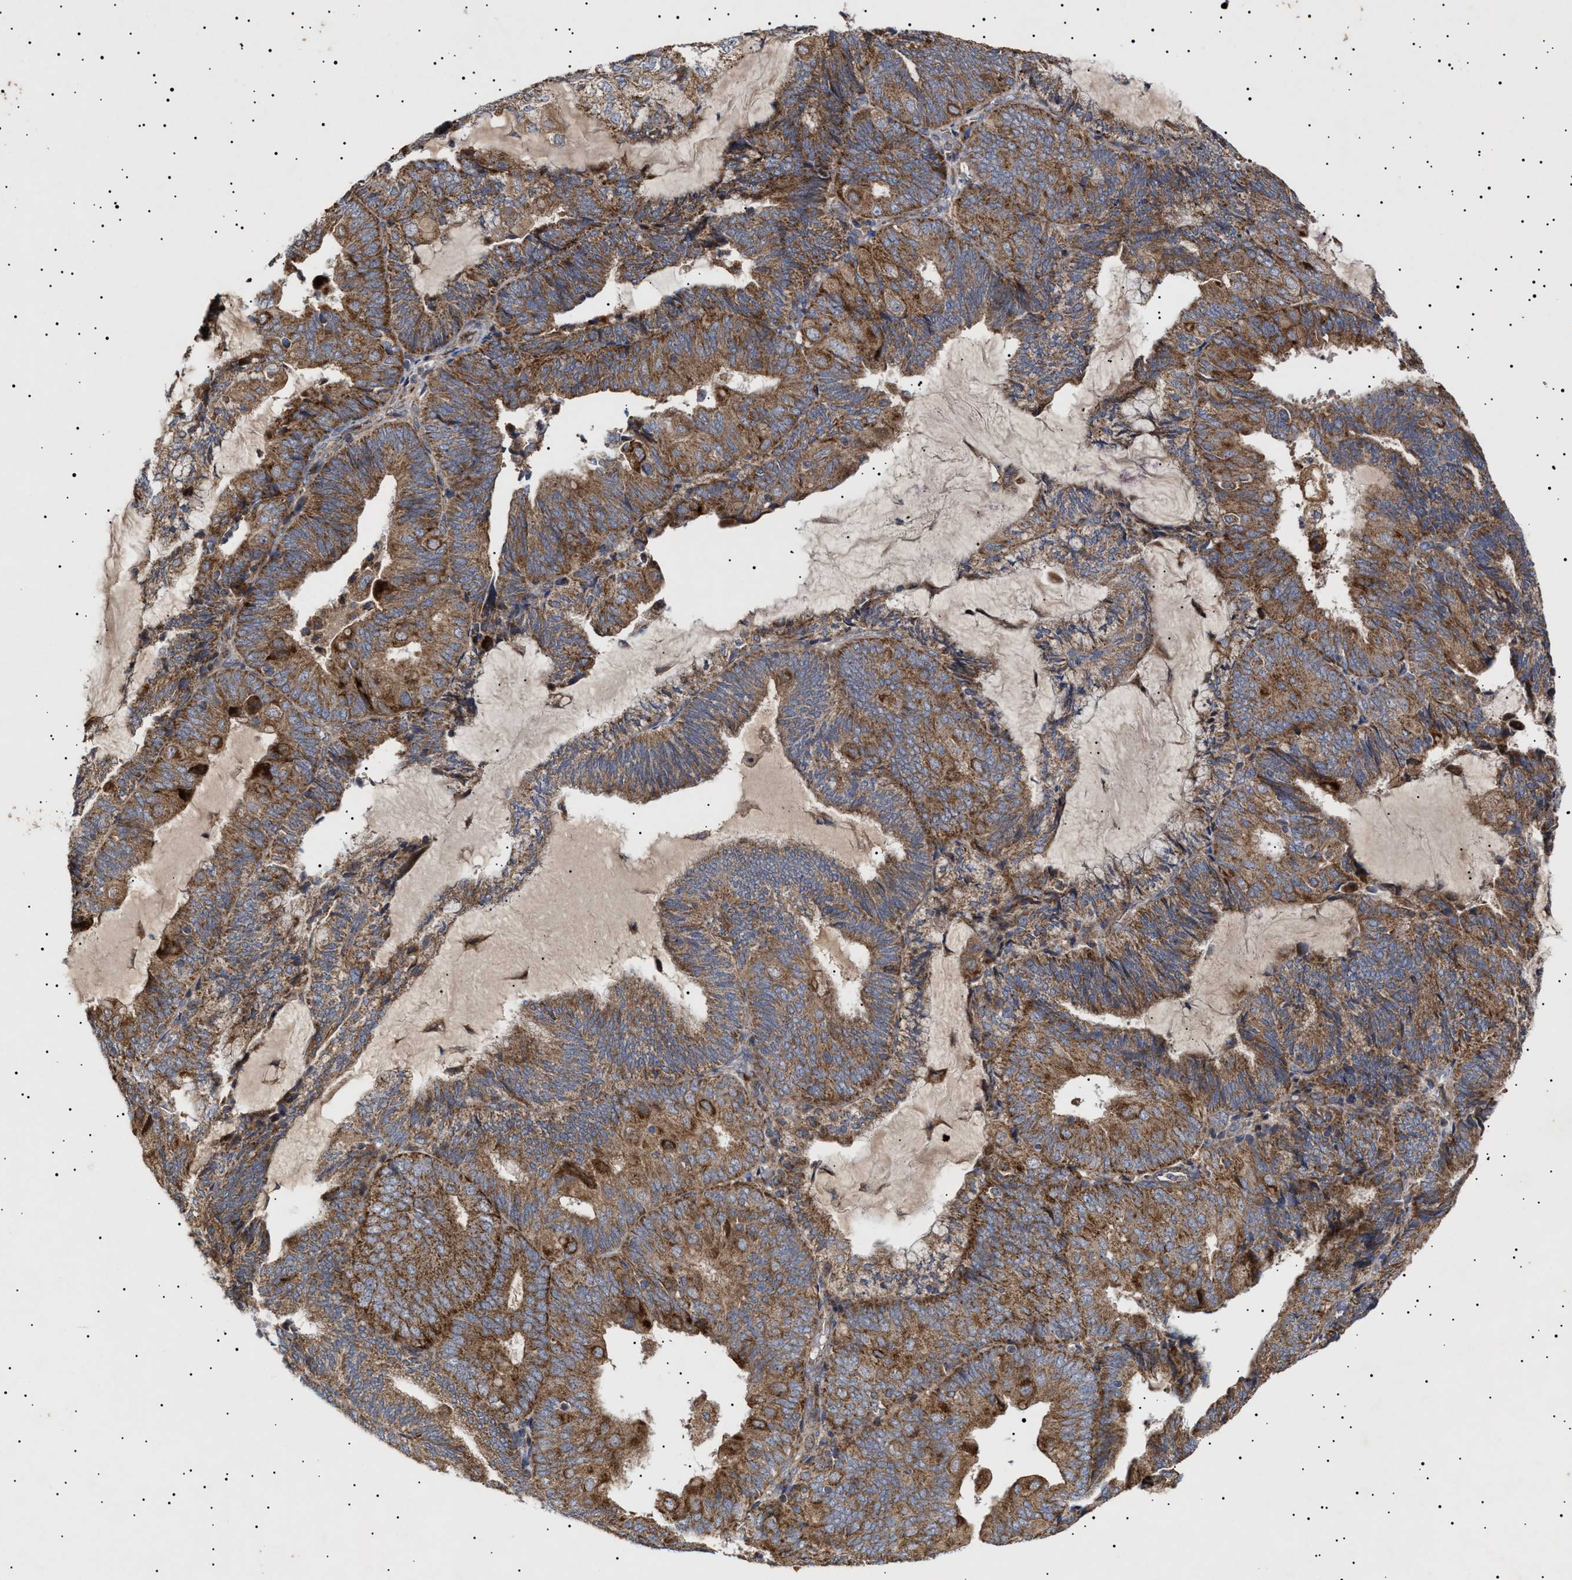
{"staining": {"intensity": "strong", "quantity": ">75%", "location": "cytoplasmic/membranous"}, "tissue": "endometrial cancer", "cell_type": "Tumor cells", "image_type": "cancer", "snomed": [{"axis": "morphology", "description": "Adenocarcinoma, NOS"}, {"axis": "topography", "description": "Endometrium"}], "caption": "Endometrial cancer stained for a protein (brown) displays strong cytoplasmic/membranous positive positivity in approximately >75% of tumor cells.", "gene": "MRPL10", "patient": {"sex": "female", "age": 81}}